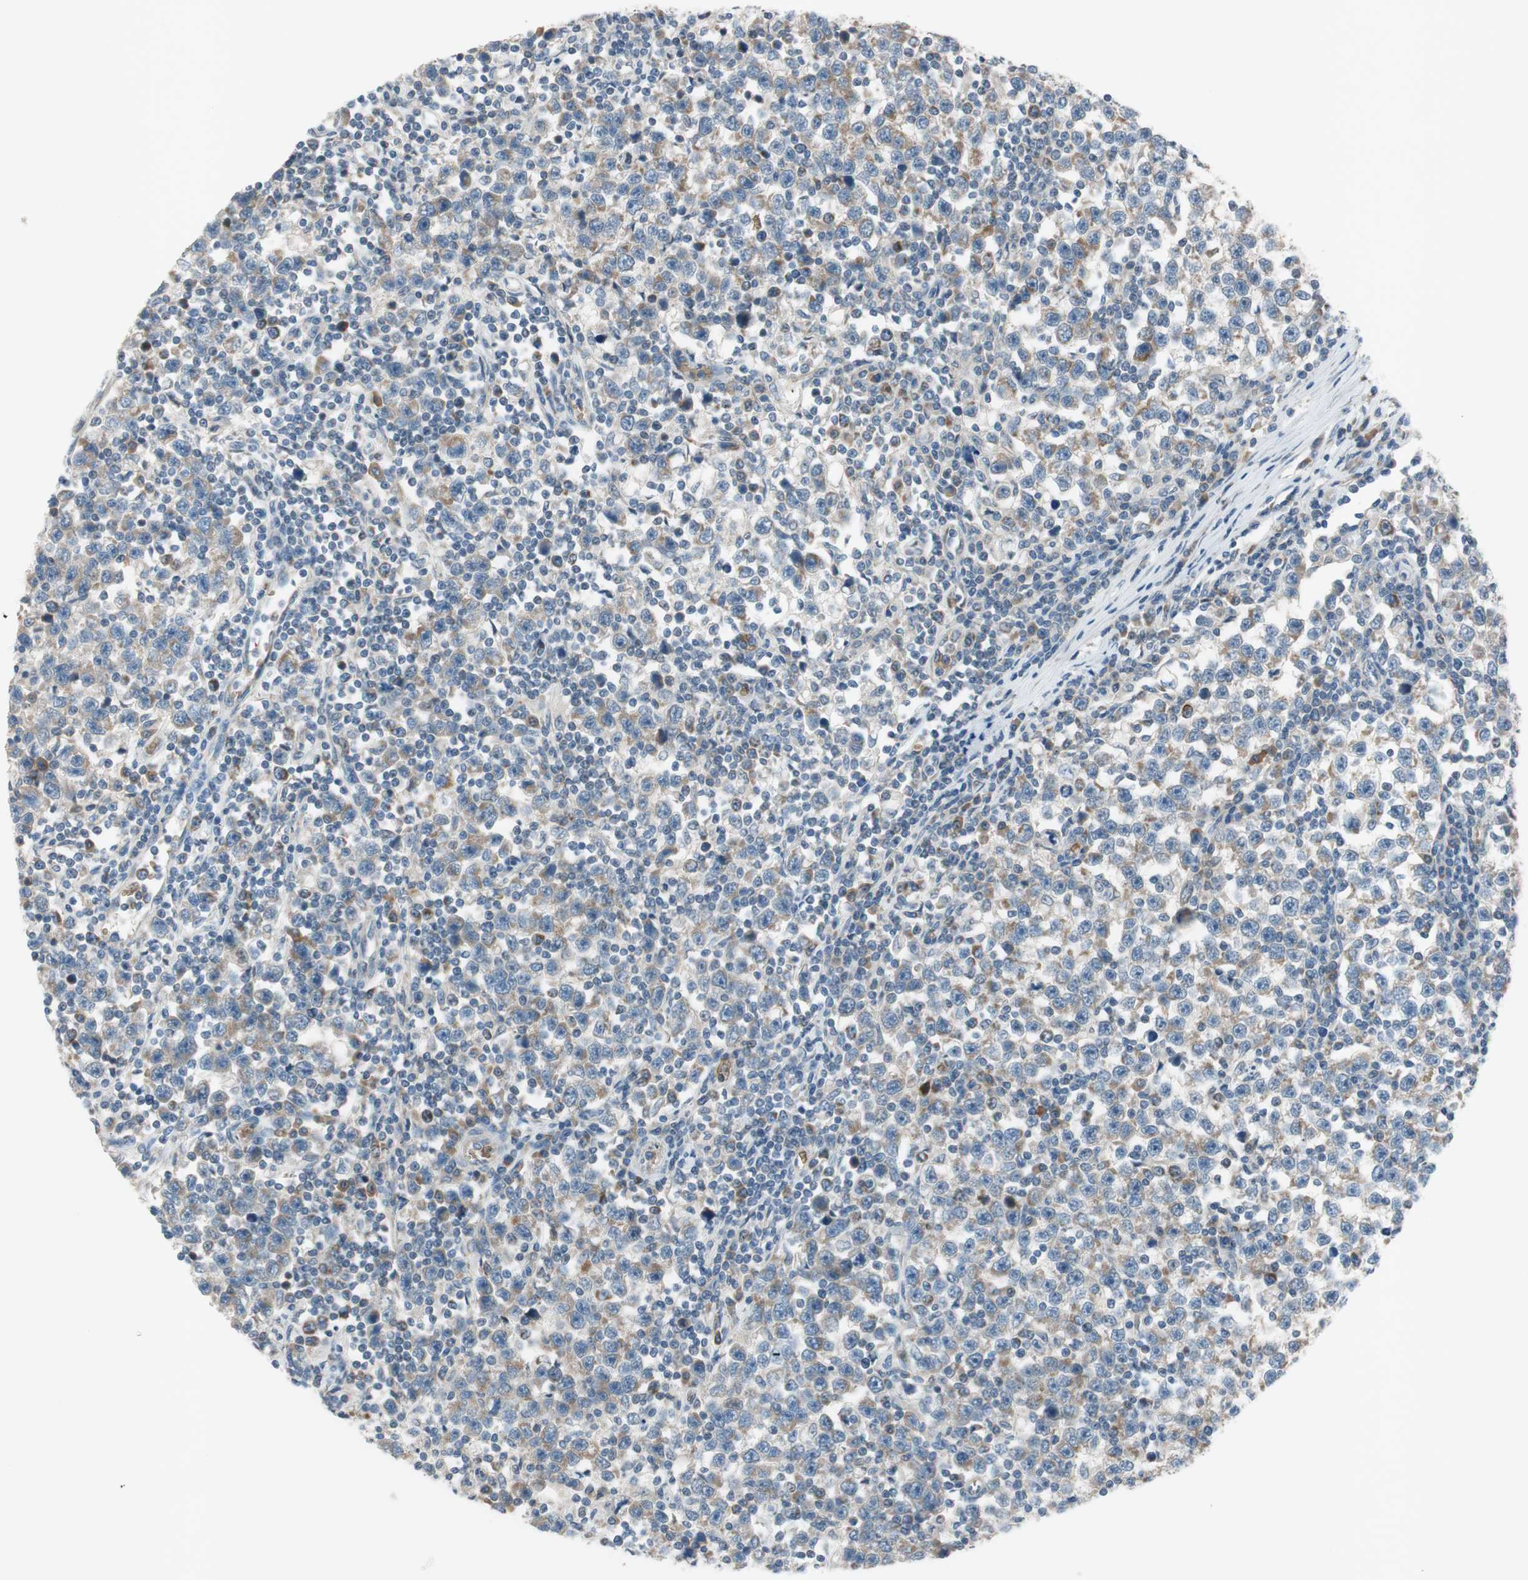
{"staining": {"intensity": "moderate", "quantity": "25%-75%", "location": "cytoplasmic/membranous"}, "tissue": "testis cancer", "cell_type": "Tumor cells", "image_type": "cancer", "snomed": [{"axis": "morphology", "description": "Seminoma, NOS"}, {"axis": "topography", "description": "Testis"}], "caption": "Immunohistochemistry (IHC) histopathology image of human testis cancer (seminoma) stained for a protein (brown), which displays medium levels of moderate cytoplasmic/membranous staining in approximately 25%-75% of tumor cells.", "gene": "GYPC", "patient": {"sex": "male", "age": 43}}